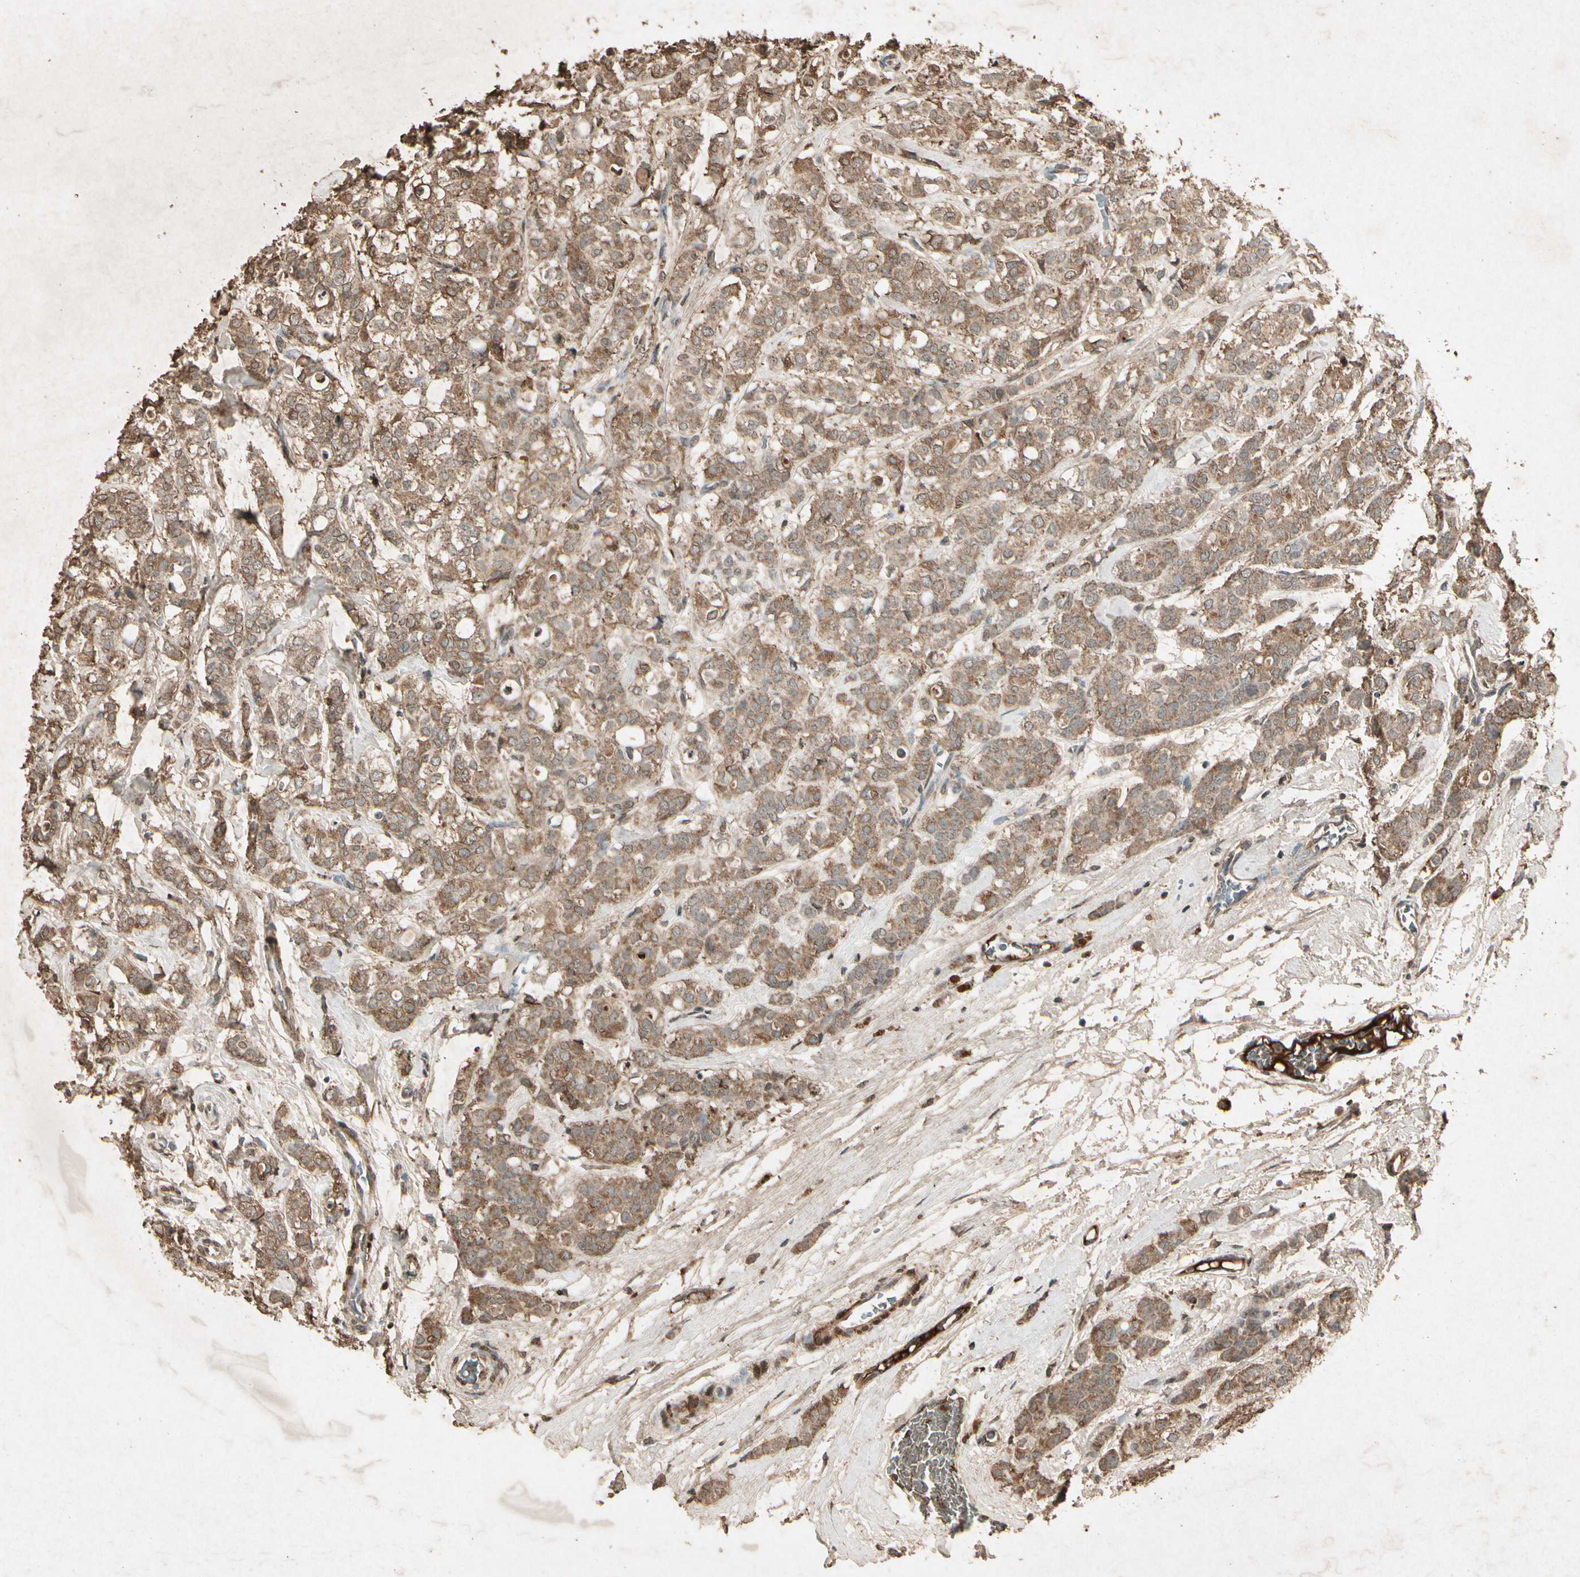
{"staining": {"intensity": "moderate", "quantity": ">75%", "location": "cytoplasmic/membranous,nuclear"}, "tissue": "breast cancer", "cell_type": "Tumor cells", "image_type": "cancer", "snomed": [{"axis": "morphology", "description": "Lobular carcinoma"}, {"axis": "topography", "description": "Breast"}], "caption": "Moderate cytoplasmic/membranous and nuclear protein expression is appreciated in approximately >75% of tumor cells in breast cancer.", "gene": "GC", "patient": {"sex": "female", "age": 60}}